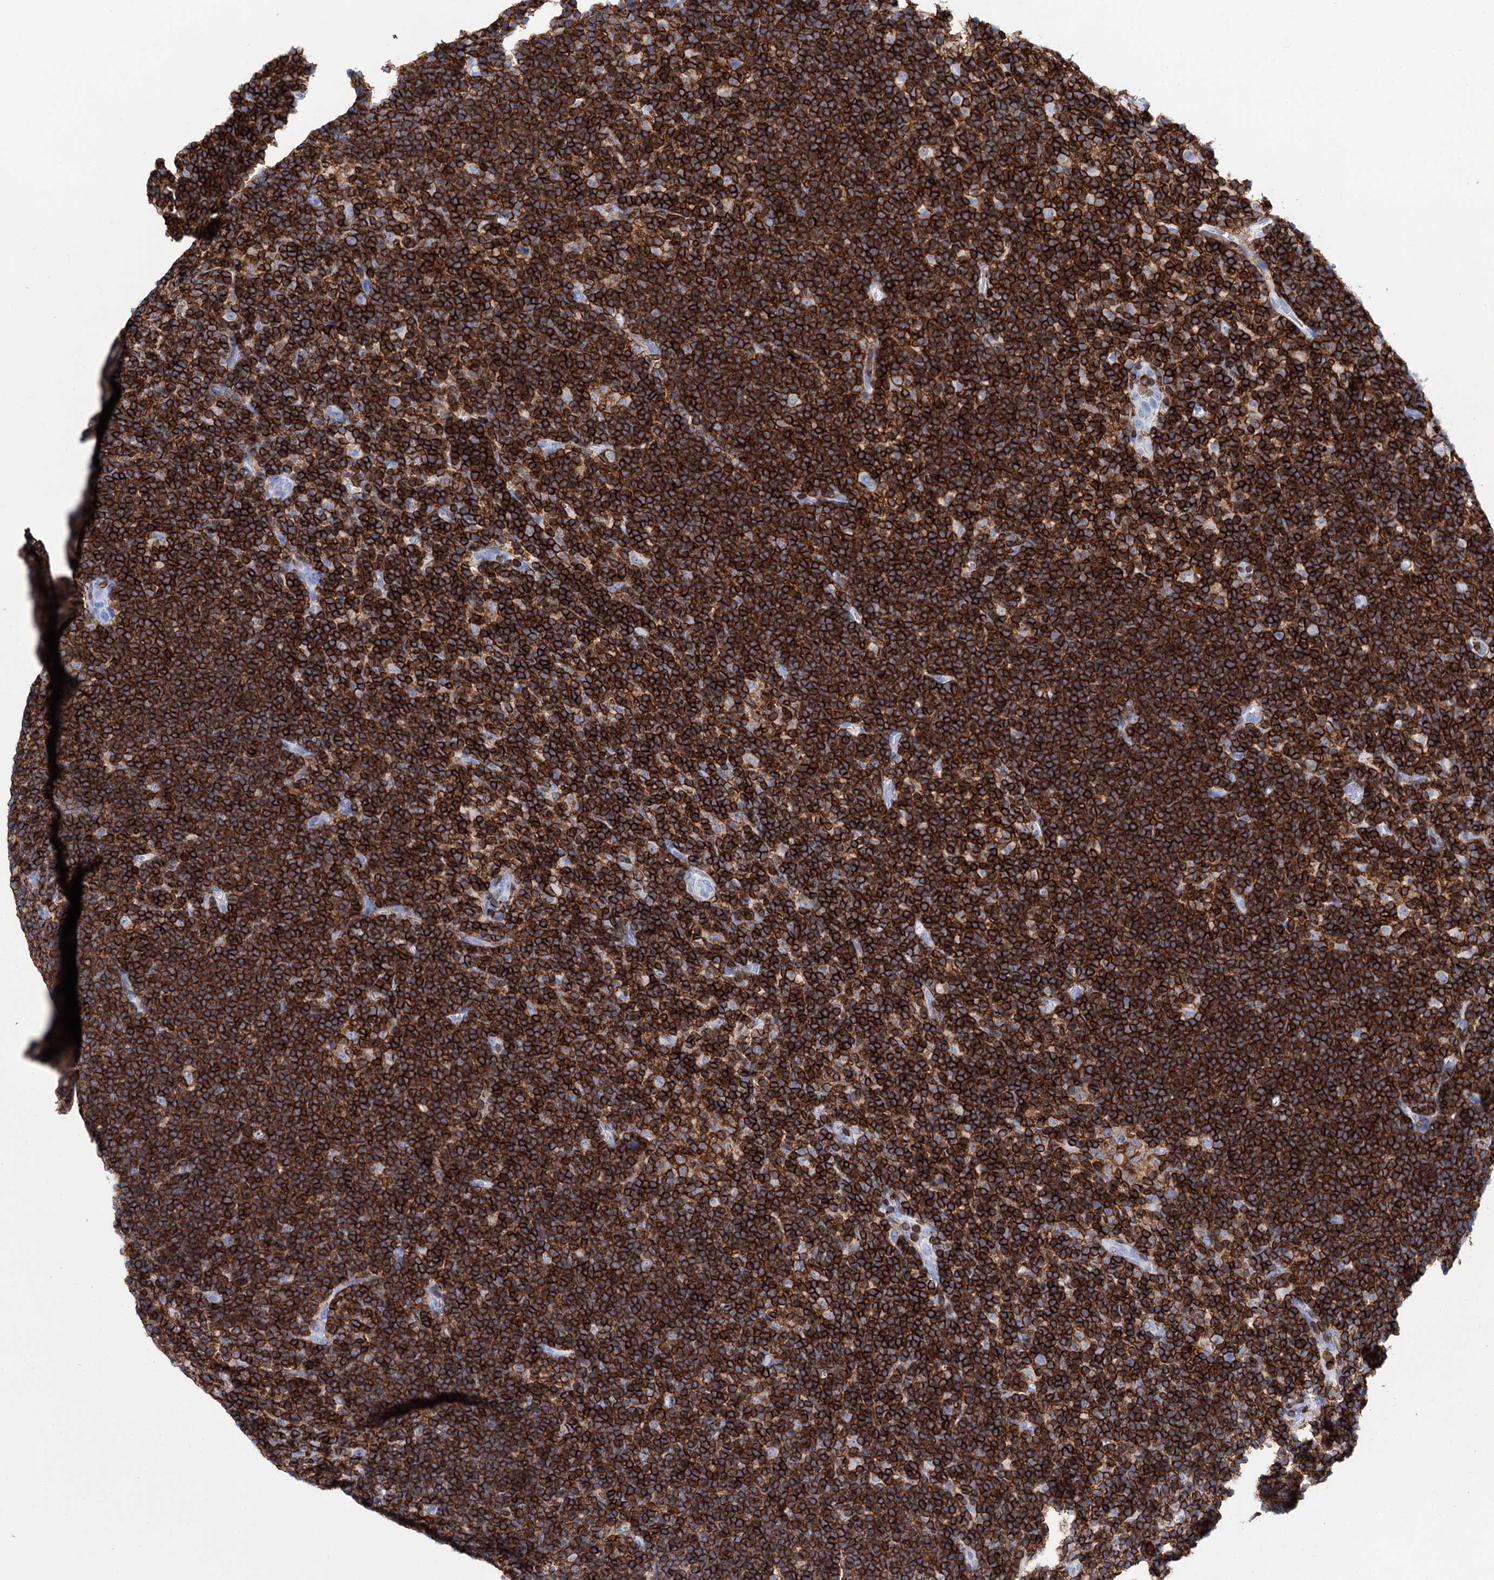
{"staining": {"intensity": "negative", "quantity": "none", "location": "none"}, "tissue": "lymphoma", "cell_type": "Tumor cells", "image_type": "cancer", "snomed": [{"axis": "morphology", "description": "Hodgkin's disease, NOS"}, {"axis": "topography", "description": "Lymph node"}], "caption": "DAB immunohistochemical staining of lymphoma demonstrates no significant staining in tumor cells.", "gene": "DEF6", "patient": {"sex": "female", "age": 57}}